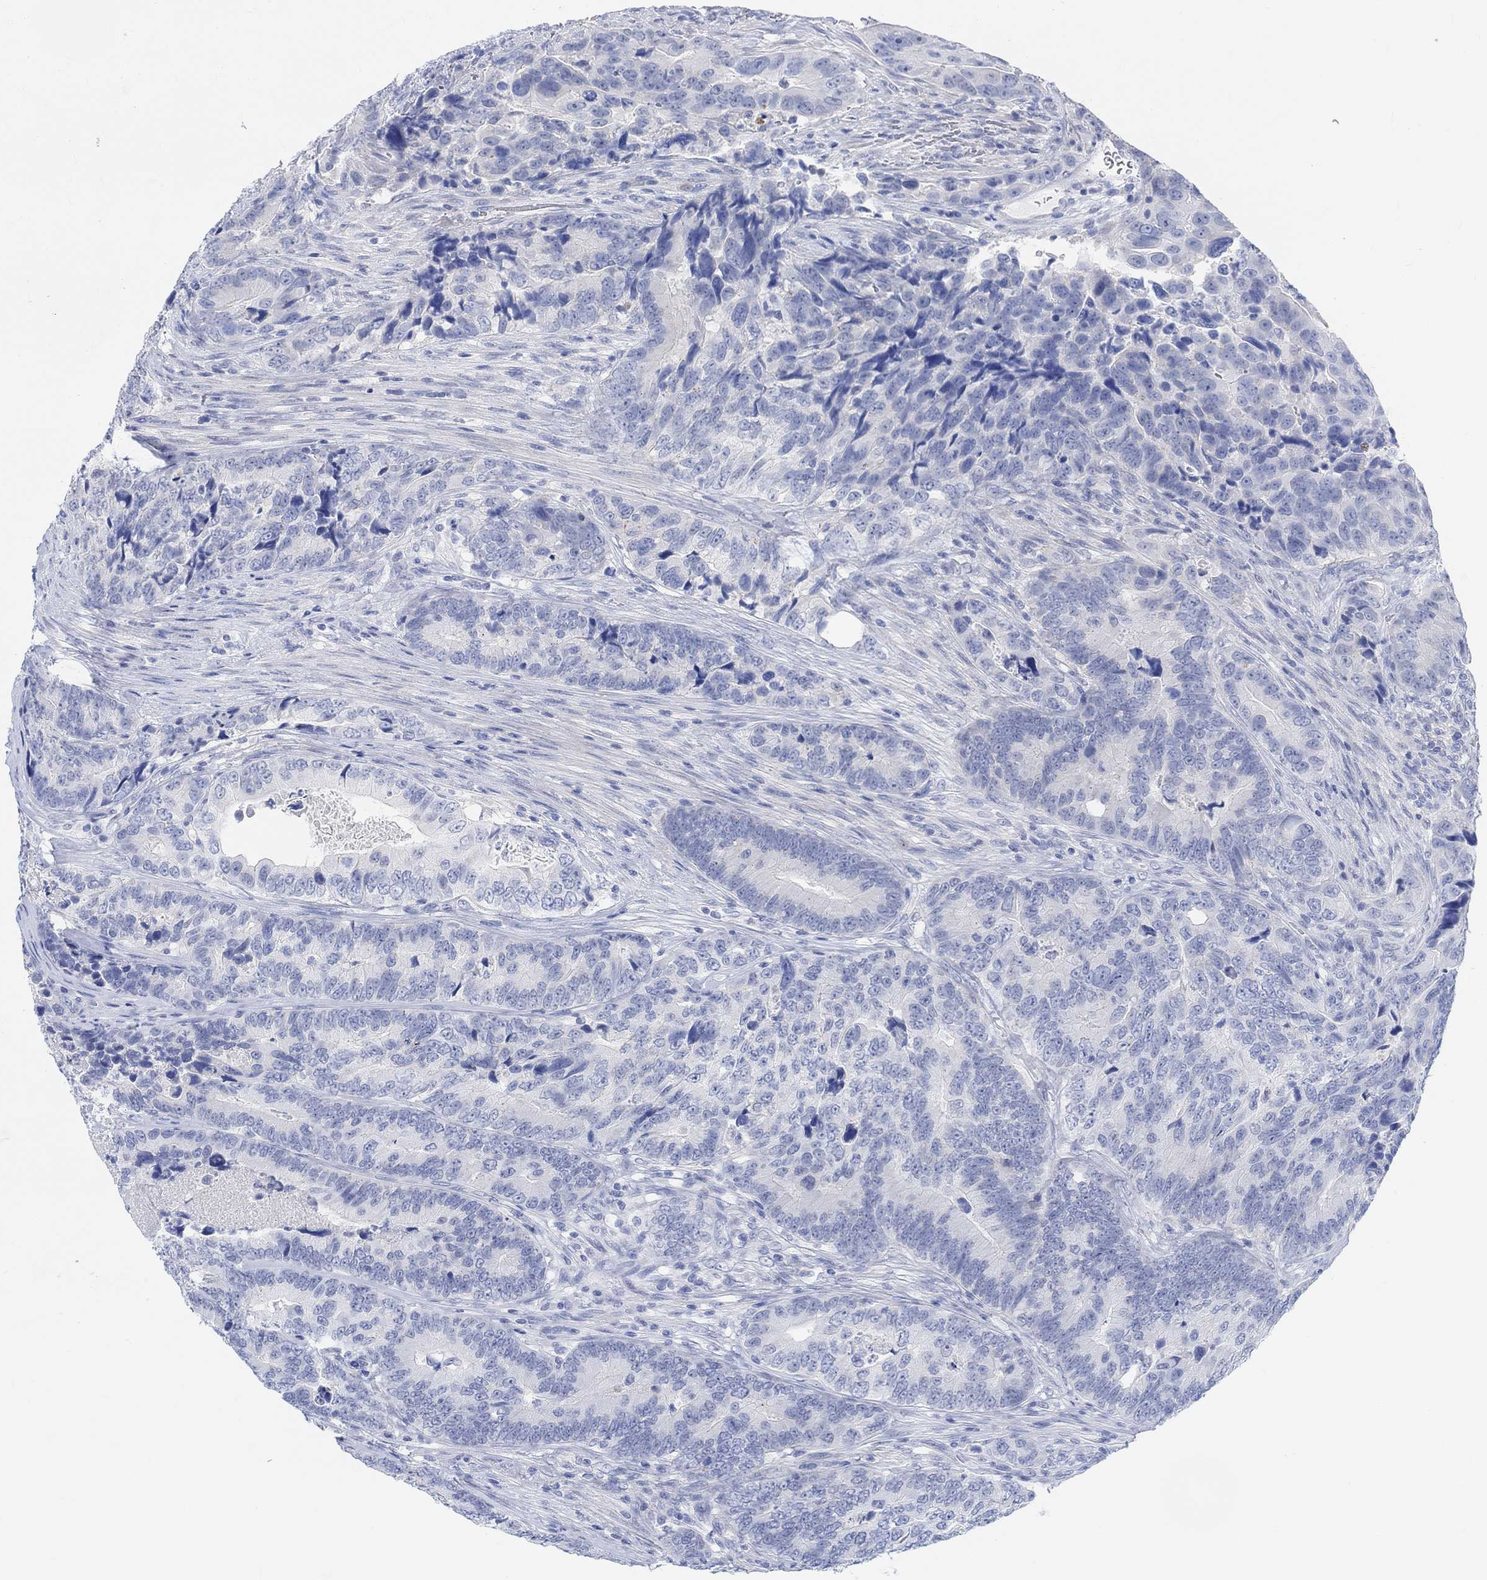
{"staining": {"intensity": "negative", "quantity": "none", "location": "none"}, "tissue": "colorectal cancer", "cell_type": "Tumor cells", "image_type": "cancer", "snomed": [{"axis": "morphology", "description": "Adenocarcinoma, NOS"}, {"axis": "topography", "description": "Colon"}], "caption": "Immunohistochemistry image of colorectal cancer (adenocarcinoma) stained for a protein (brown), which displays no positivity in tumor cells. (DAB (3,3'-diaminobenzidine) IHC, high magnification).", "gene": "ENO4", "patient": {"sex": "female", "age": 72}}